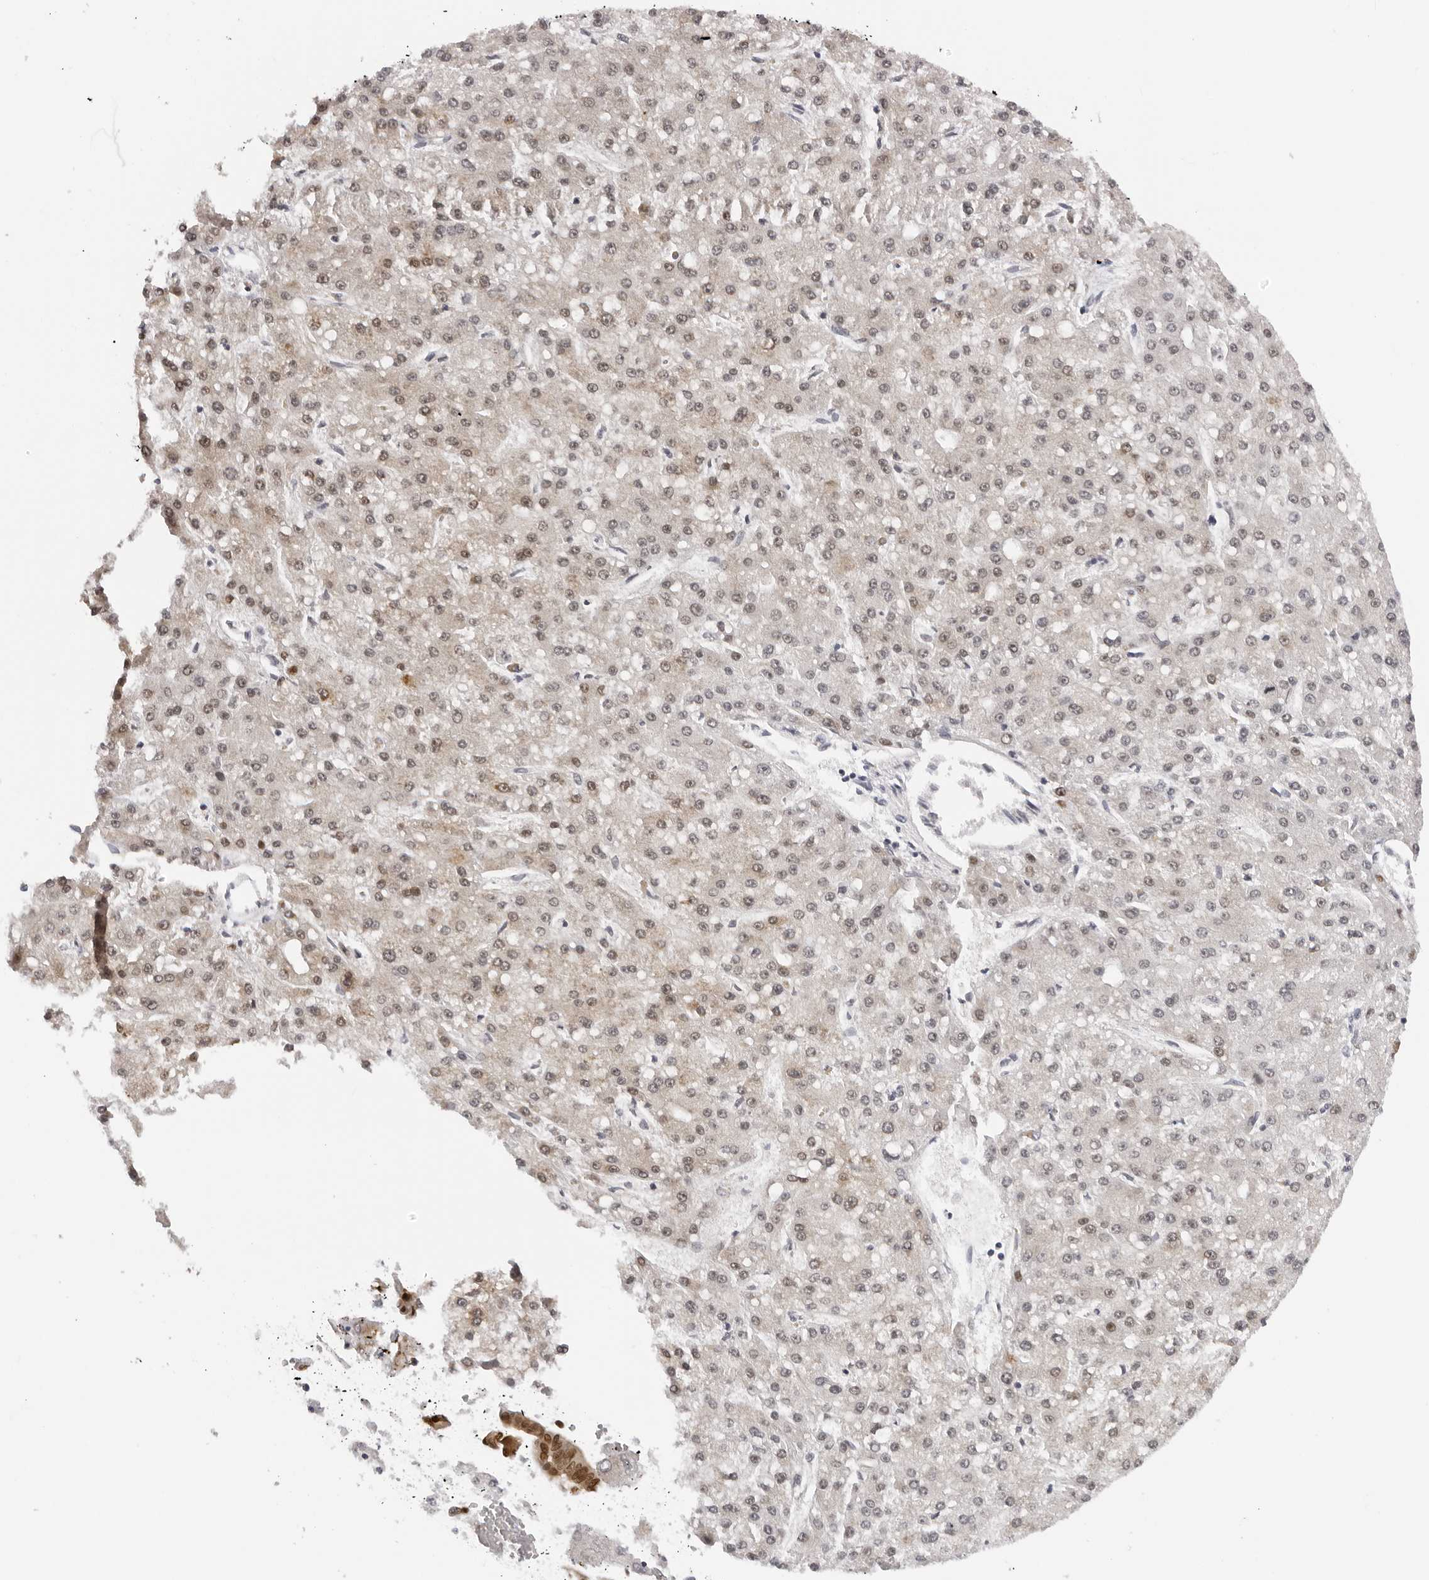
{"staining": {"intensity": "weak", "quantity": ">75%", "location": "nuclear"}, "tissue": "liver cancer", "cell_type": "Tumor cells", "image_type": "cancer", "snomed": [{"axis": "morphology", "description": "Carcinoma, Hepatocellular, NOS"}, {"axis": "topography", "description": "Liver"}], "caption": "Immunohistochemical staining of liver cancer (hepatocellular carcinoma) demonstrates low levels of weak nuclear protein staining in approximately >75% of tumor cells.", "gene": "WDR77", "patient": {"sex": "male", "age": 67}}